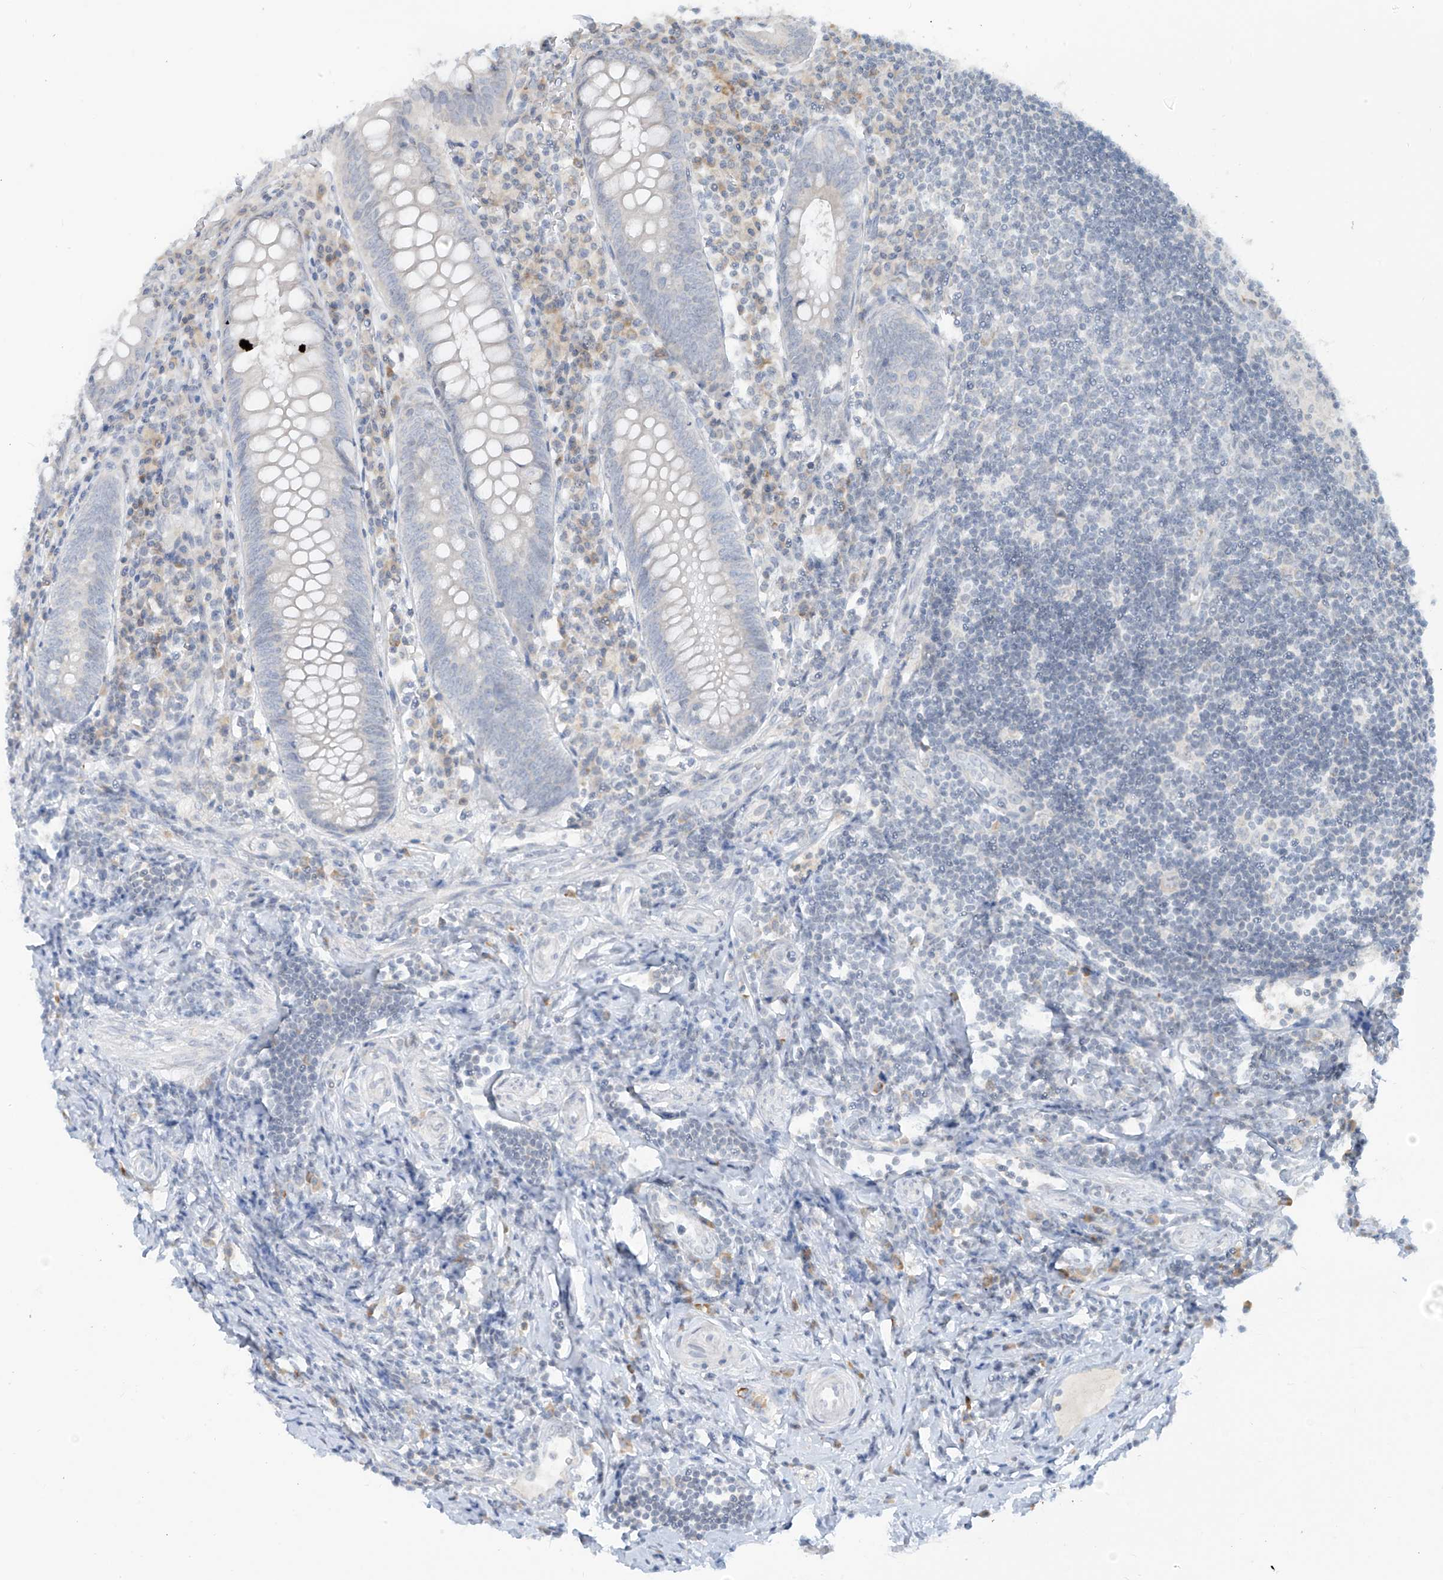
{"staining": {"intensity": "negative", "quantity": "none", "location": "none"}, "tissue": "appendix", "cell_type": "Glandular cells", "image_type": "normal", "snomed": [{"axis": "morphology", "description": "Normal tissue, NOS"}, {"axis": "topography", "description": "Appendix"}], "caption": "The photomicrograph demonstrates no significant expression in glandular cells of appendix.", "gene": "C2orf42", "patient": {"sex": "female", "age": 54}}